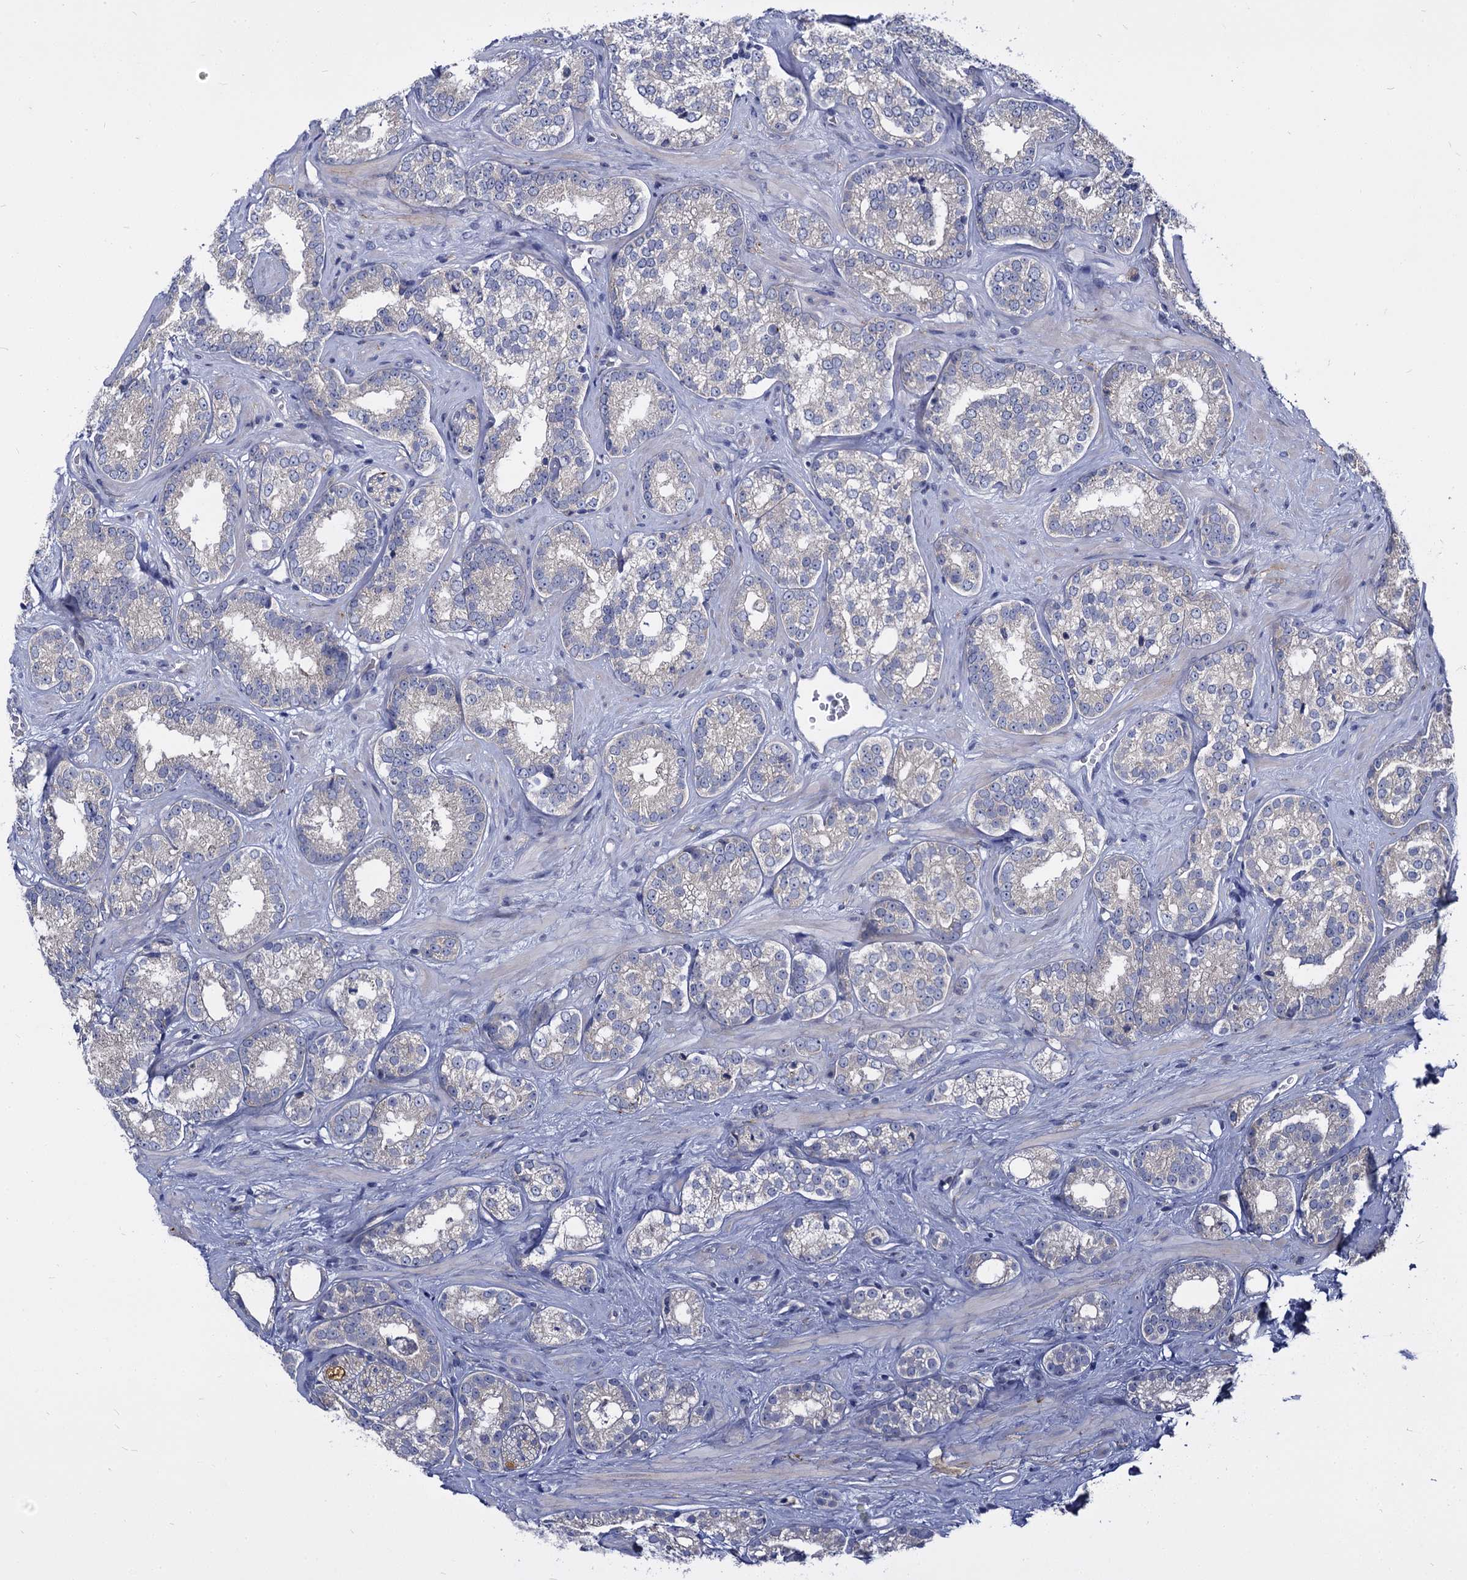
{"staining": {"intensity": "negative", "quantity": "none", "location": "none"}, "tissue": "prostate cancer", "cell_type": "Tumor cells", "image_type": "cancer", "snomed": [{"axis": "morphology", "description": "Normal tissue, NOS"}, {"axis": "morphology", "description": "Adenocarcinoma, High grade"}, {"axis": "topography", "description": "Prostate"}], "caption": "Immunohistochemistry of prostate cancer demonstrates no positivity in tumor cells. Brightfield microscopy of immunohistochemistry (IHC) stained with DAB (brown) and hematoxylin (blue), captured at high magnification.", "gene": "PANX2", "patient": {"sex": "male", "age": 83}}